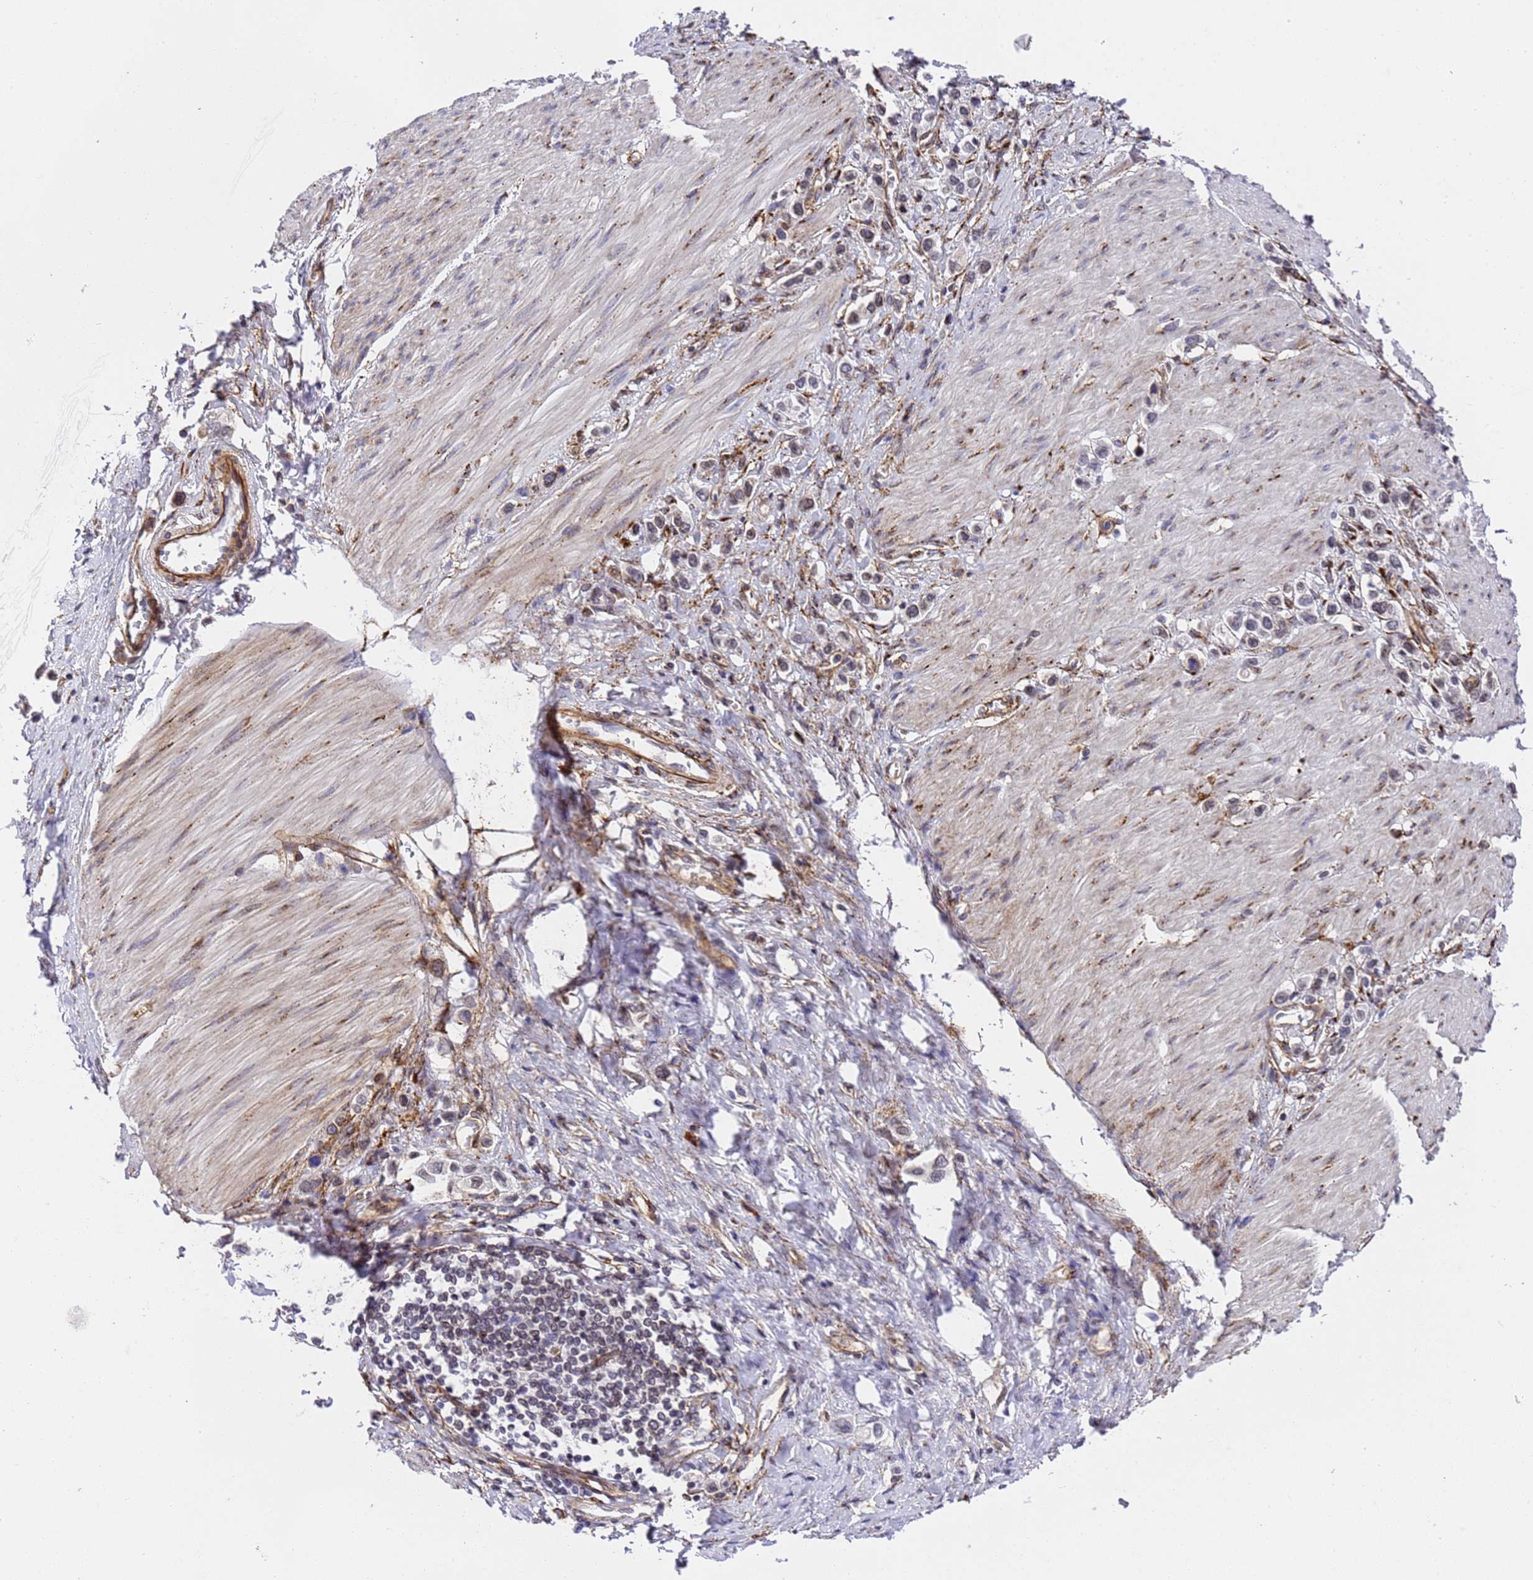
{"staining": {"intensity": "negative", "quantity": "none", "location": "none"}, "tissue": "stomach cancer", "cell_type": "Tumor cells", "image_type": "cancer", "snomed": [{"axis": "morphology", "description": "Normal tissue, NOS"}, {"axis": "morphology", "description": "Adenocarcinoma, NOS"}, {"axis": "topography", "description": "Stomach, upper"}, {"axis": "topography", "description": "Stomach"}], "caption": "There is no significant expression in tumor cells of stomach cancer. (DAB (3,3'-diaminobenzidine) IHC, high magnification).", "gene": "IGFBP7", "patient": {"sex": "female", "age": 65}}